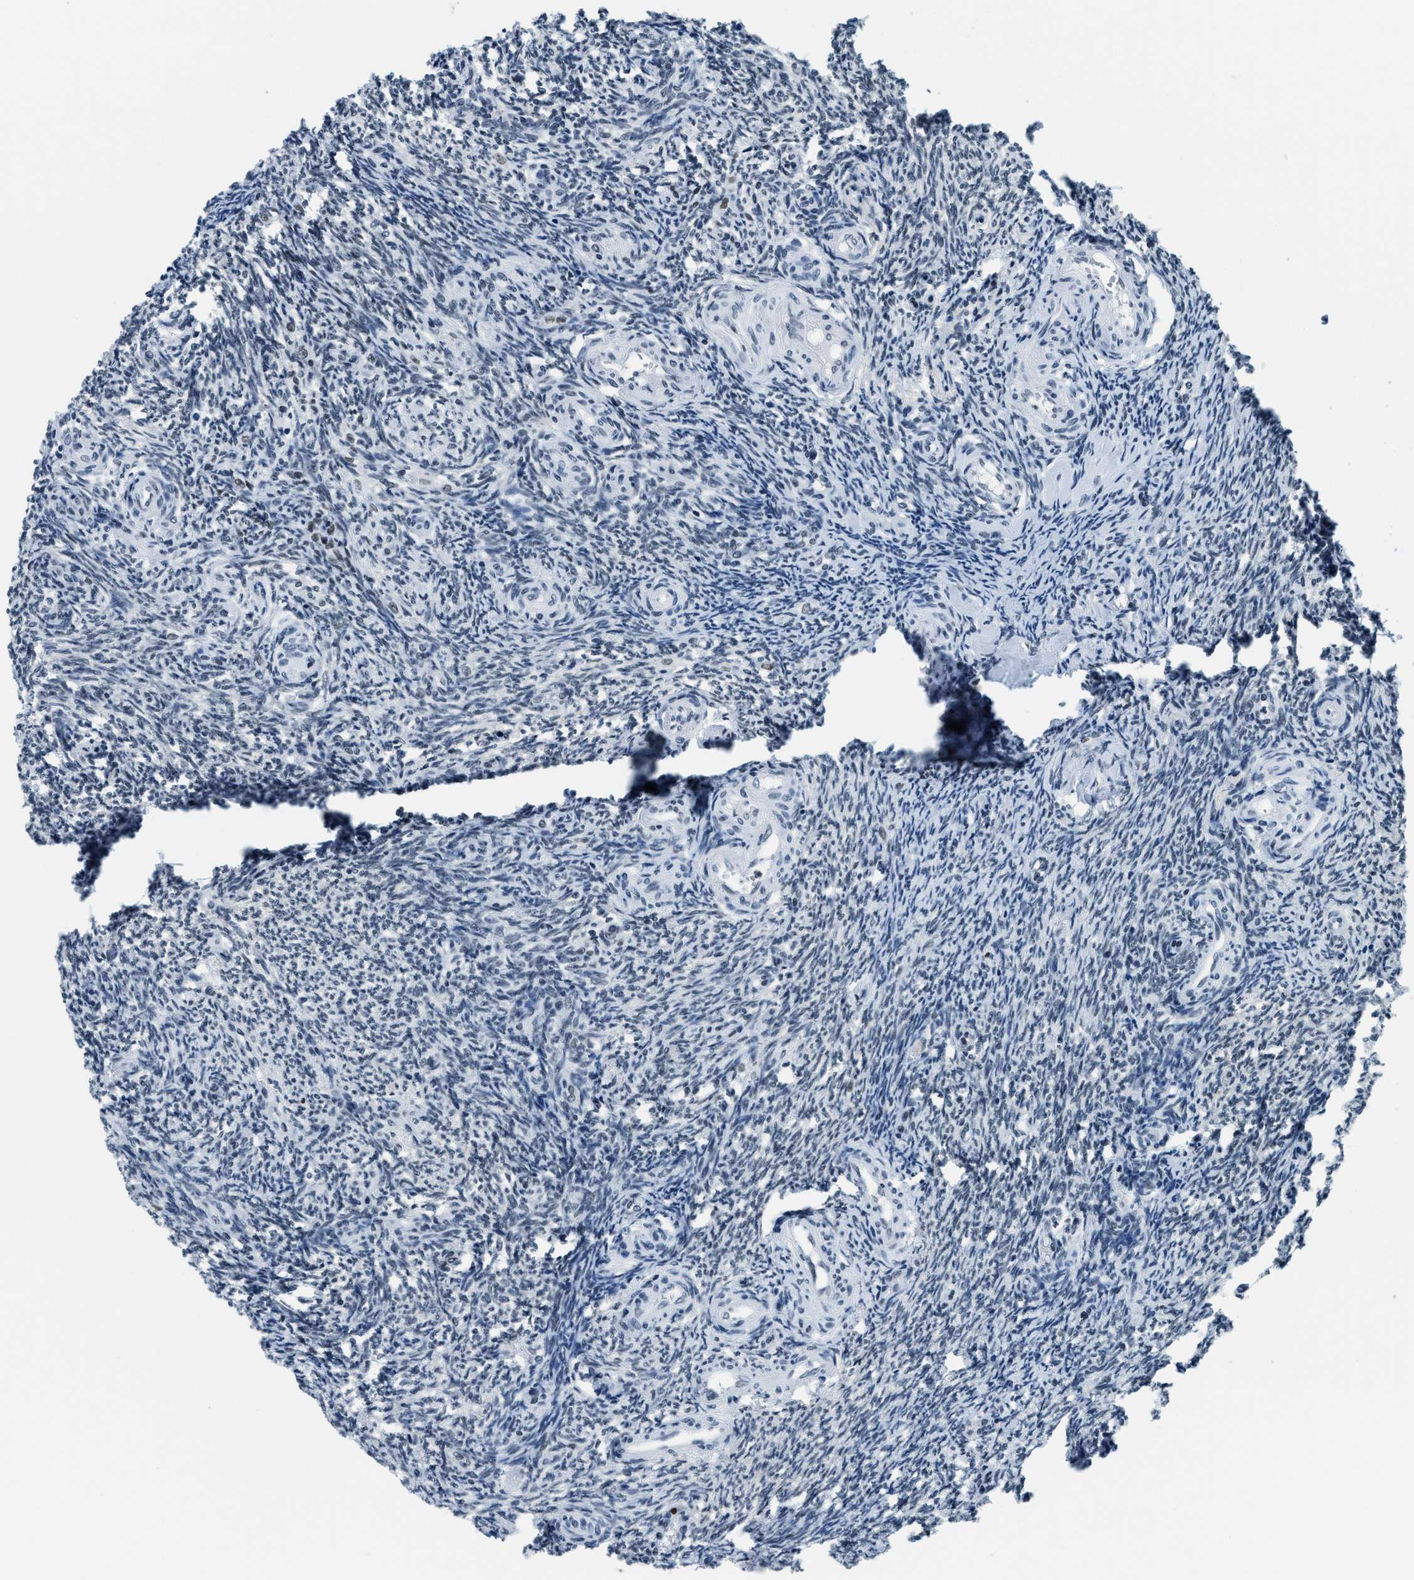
{"staining": {"intensity": "strong", "quantity": "25%-75%", "location": "nuclear"}, "tissue": "ovary", "cell_type": "Follicle cells", "image_type": "normal", "snomed": [{"axis": "morphology", "description": "Normal tissue, NOS"}, {"axis": "topography", "description": "Ovary"}], "caption": "Immunohistochemistry of benign ovary displays high levels of strong nuclear positivity in about 25%-75% of follicle cells. The staining was performed using DAB (3,3'-diaminobenzidine) to visualize the protein expression in brown, while the nuclei were stained in blue with hematoxylin (Magnification: 20x).", "gene": "TOP1", "patient": {"sex": "female", "age": 41}}